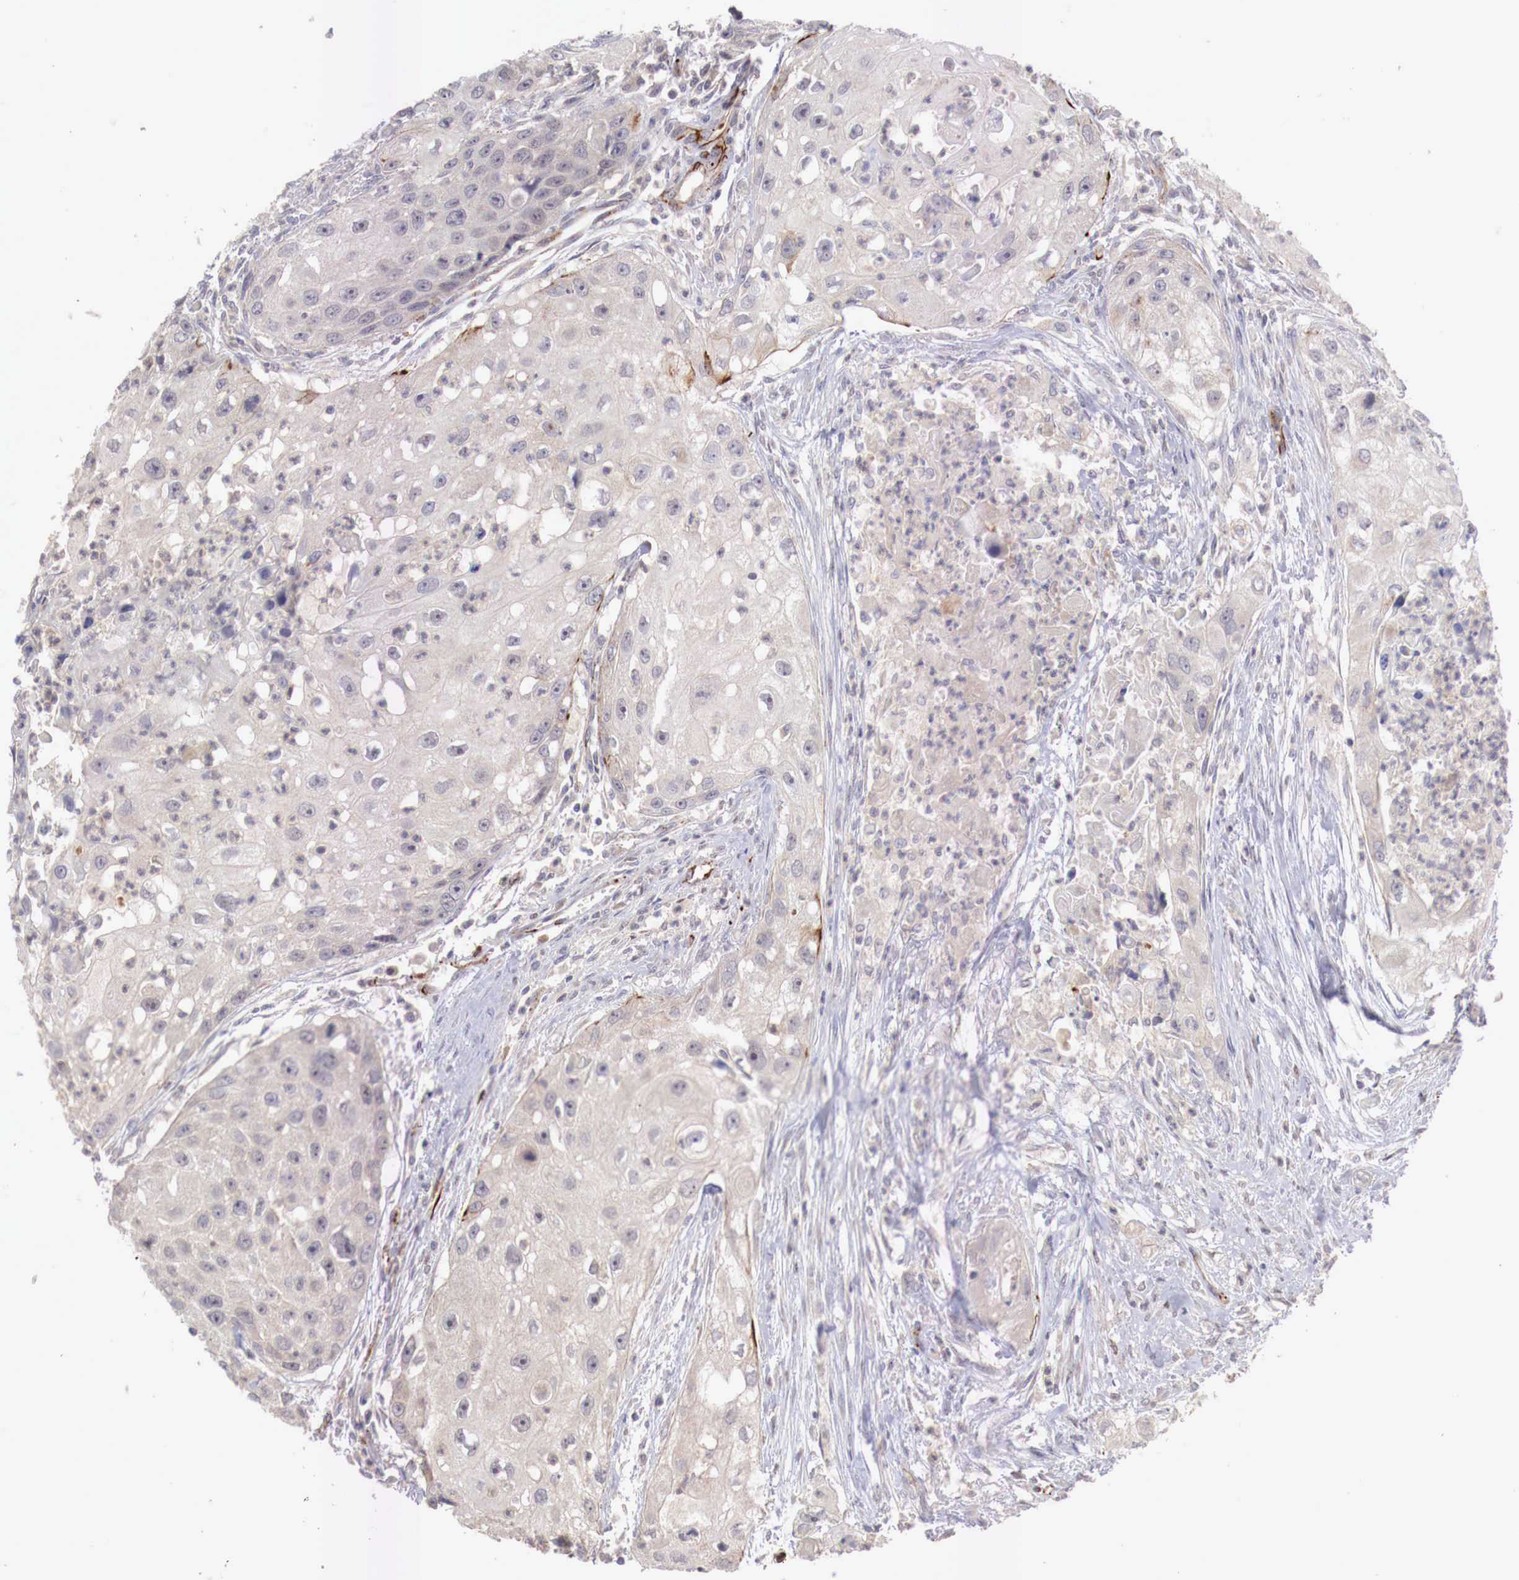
{"staining": {"intensity": "negative", "quantity": "none", "location": "none"}, "tissue": "head and neck cancer", "cell_type": "Tumor cells", "image_type": "cancer", "snomed": [{"axis": "morphology", "description": "Squamous cell carcinoma, NOS"}, {"axis": "topography", "description": "Head-Neck"}], "caption": "Squamous cell carcinoma (head and neck) was stained to show a protein in brown. There is no significant expression in tumor cells.", "gene": "WT1", "patient": {"sex": "male", "age": 64}}